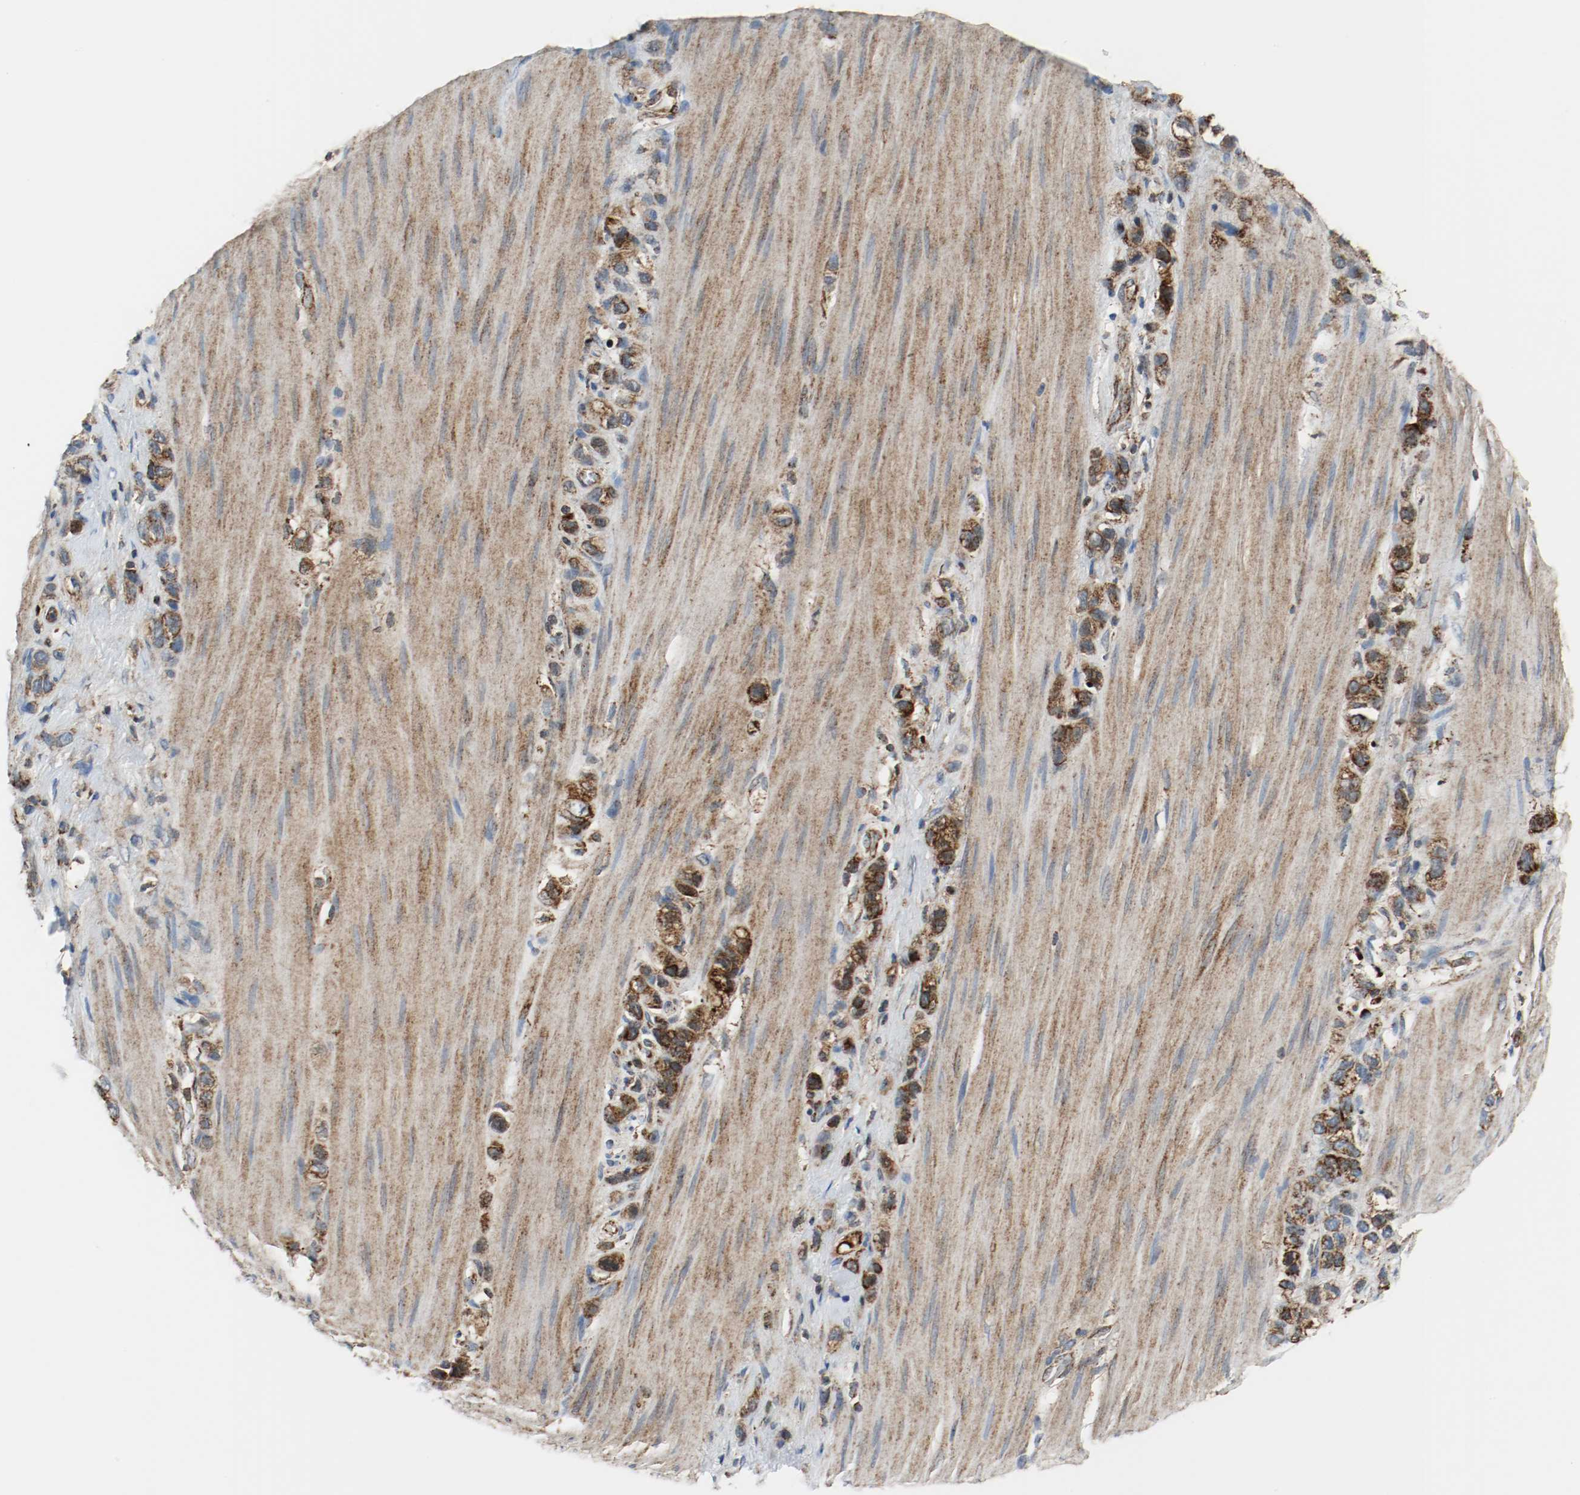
{"staining": {"intensity": "strong", "quantity": ">75%", "location": "cytoplasmic/membranous"}, "tissue": "stomach cancer", "cell_type": "Tumor cells", "image_type": "cancer", "snomed": [{"axis": "morphology", "description": "Normal tissue, NOS"}, {"axis": "morphology", "description": "Adenocarcinoma, NOS"}, {"axis": "morphology", "description": "Adenocarcinoma, High grade"}, {"axis": "topography", "description": "Stomach, upper"}, {"axis": "topography", "description": "Stomach"}], "caption": "Stomach cancer (adenocarcinoma (high-grade)) tissue exhibits strong cytoplasmic/membranous expression in about >75% of tumor cells The staining was performed using DAB to visualize the protein expression in brown, while the nuclei were stained in blue with hematoxylin (Magnification: 20x).", "gene": "TXNRD1", "patient": {"sex": "female", "age": 65}}